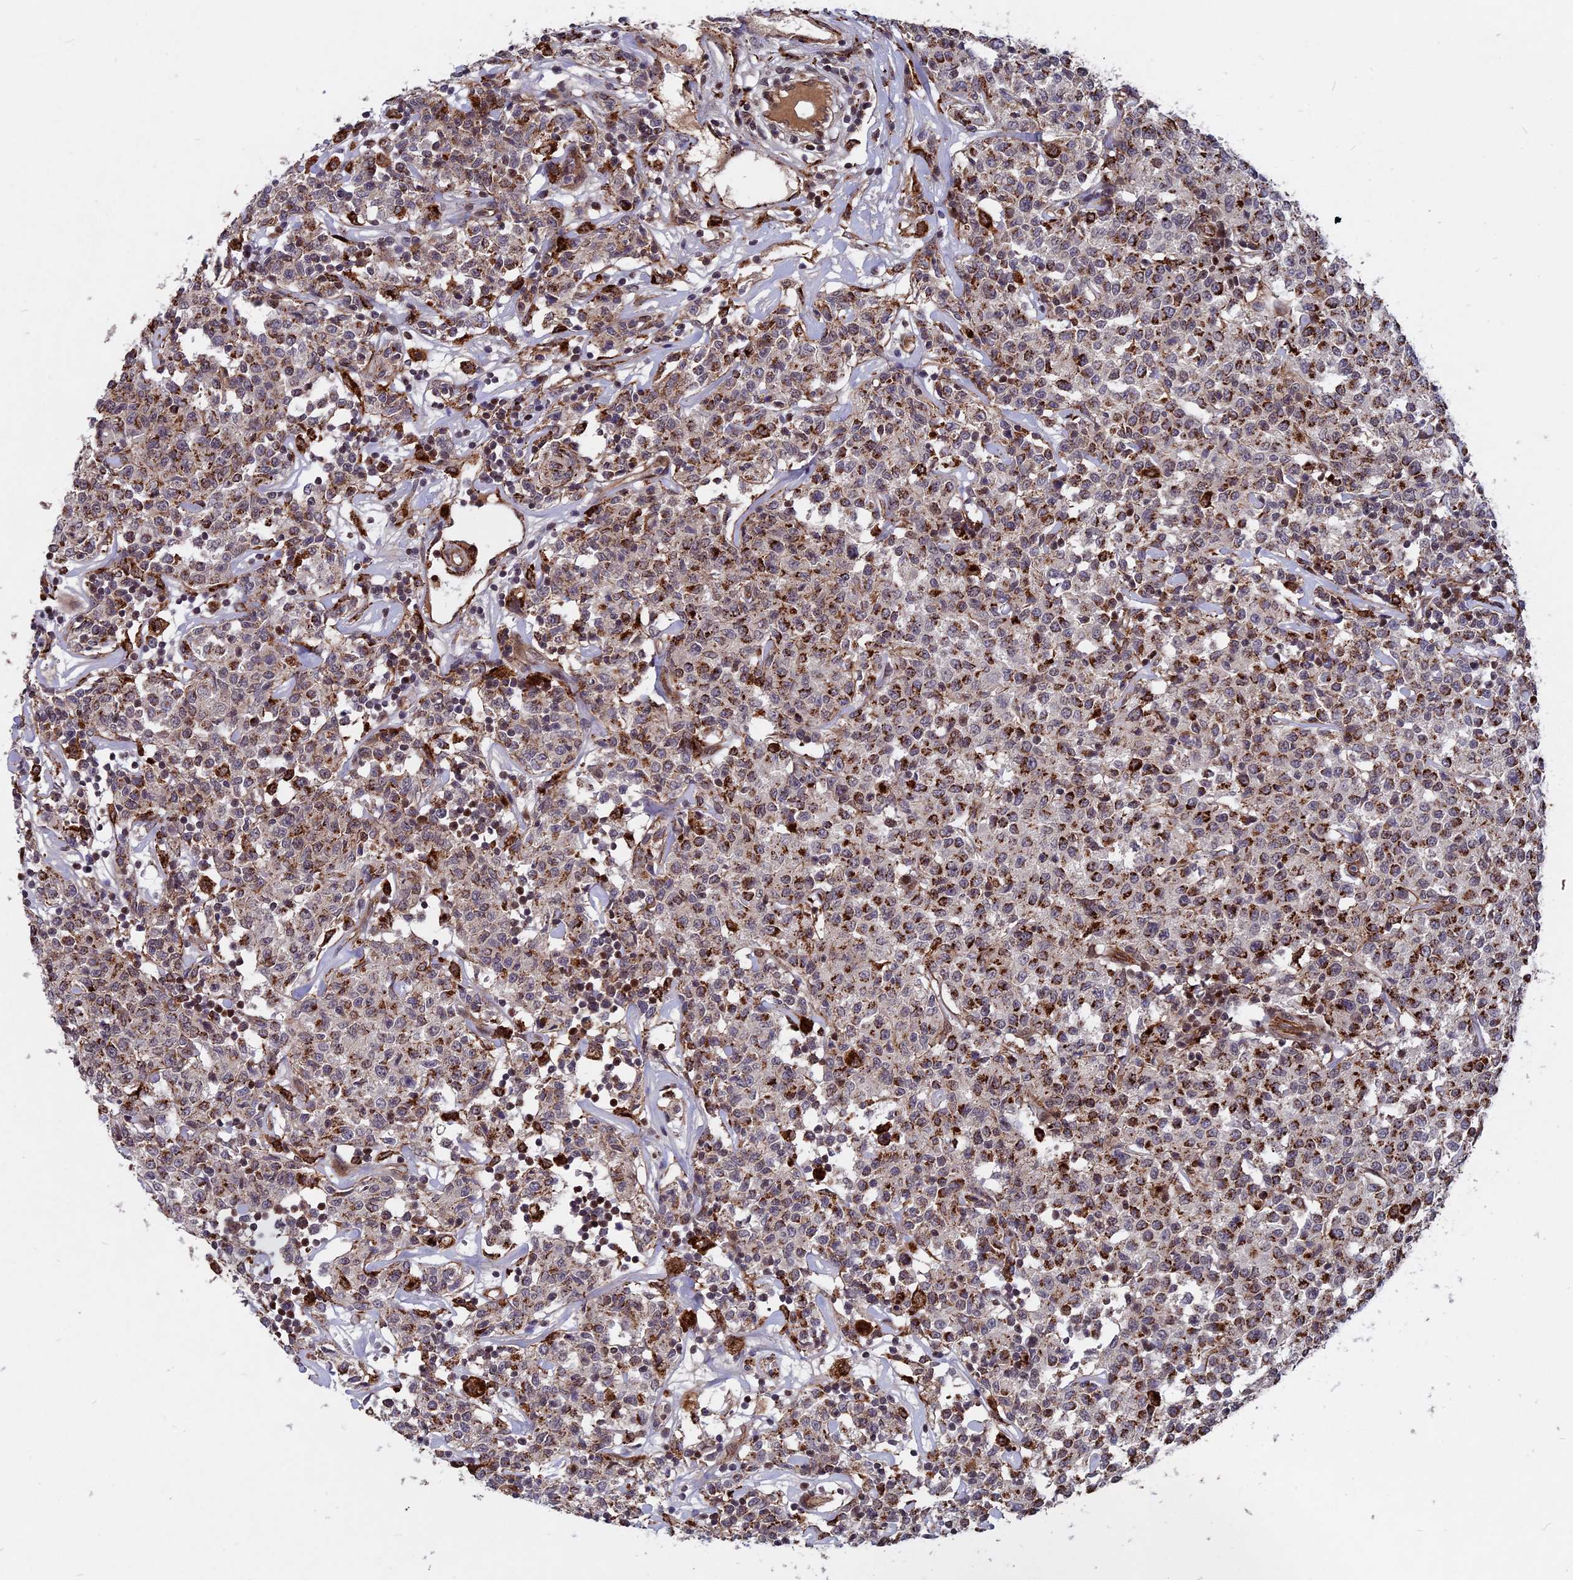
{"staining": {"intensity": "moderate", "quantity": "25%-75%", "location": "cytoplasmic/membranous"}, "tissue": "lymphoma", "cell_type": "Tumor cells", "image_type": "cancer", "snomed": [{"axis": "morphology", "description": "Malignant lymphoma, non-Hodgkin's type, Low grade"}, {"axis": "topography", "description": "Small intestine"}], "caption": "Immunohistochemical staining of malignant lymphoma, non-Hodgkin's type (low-grade) demonstrates moderate cytoplasmic/membranous protein expression in about 25%-75% of tumor cells. The protein is shown in brown color, while the nuclei are stained blue.", "gene": "NOSIP", "patient": {"sex": "female", "age": 59}}